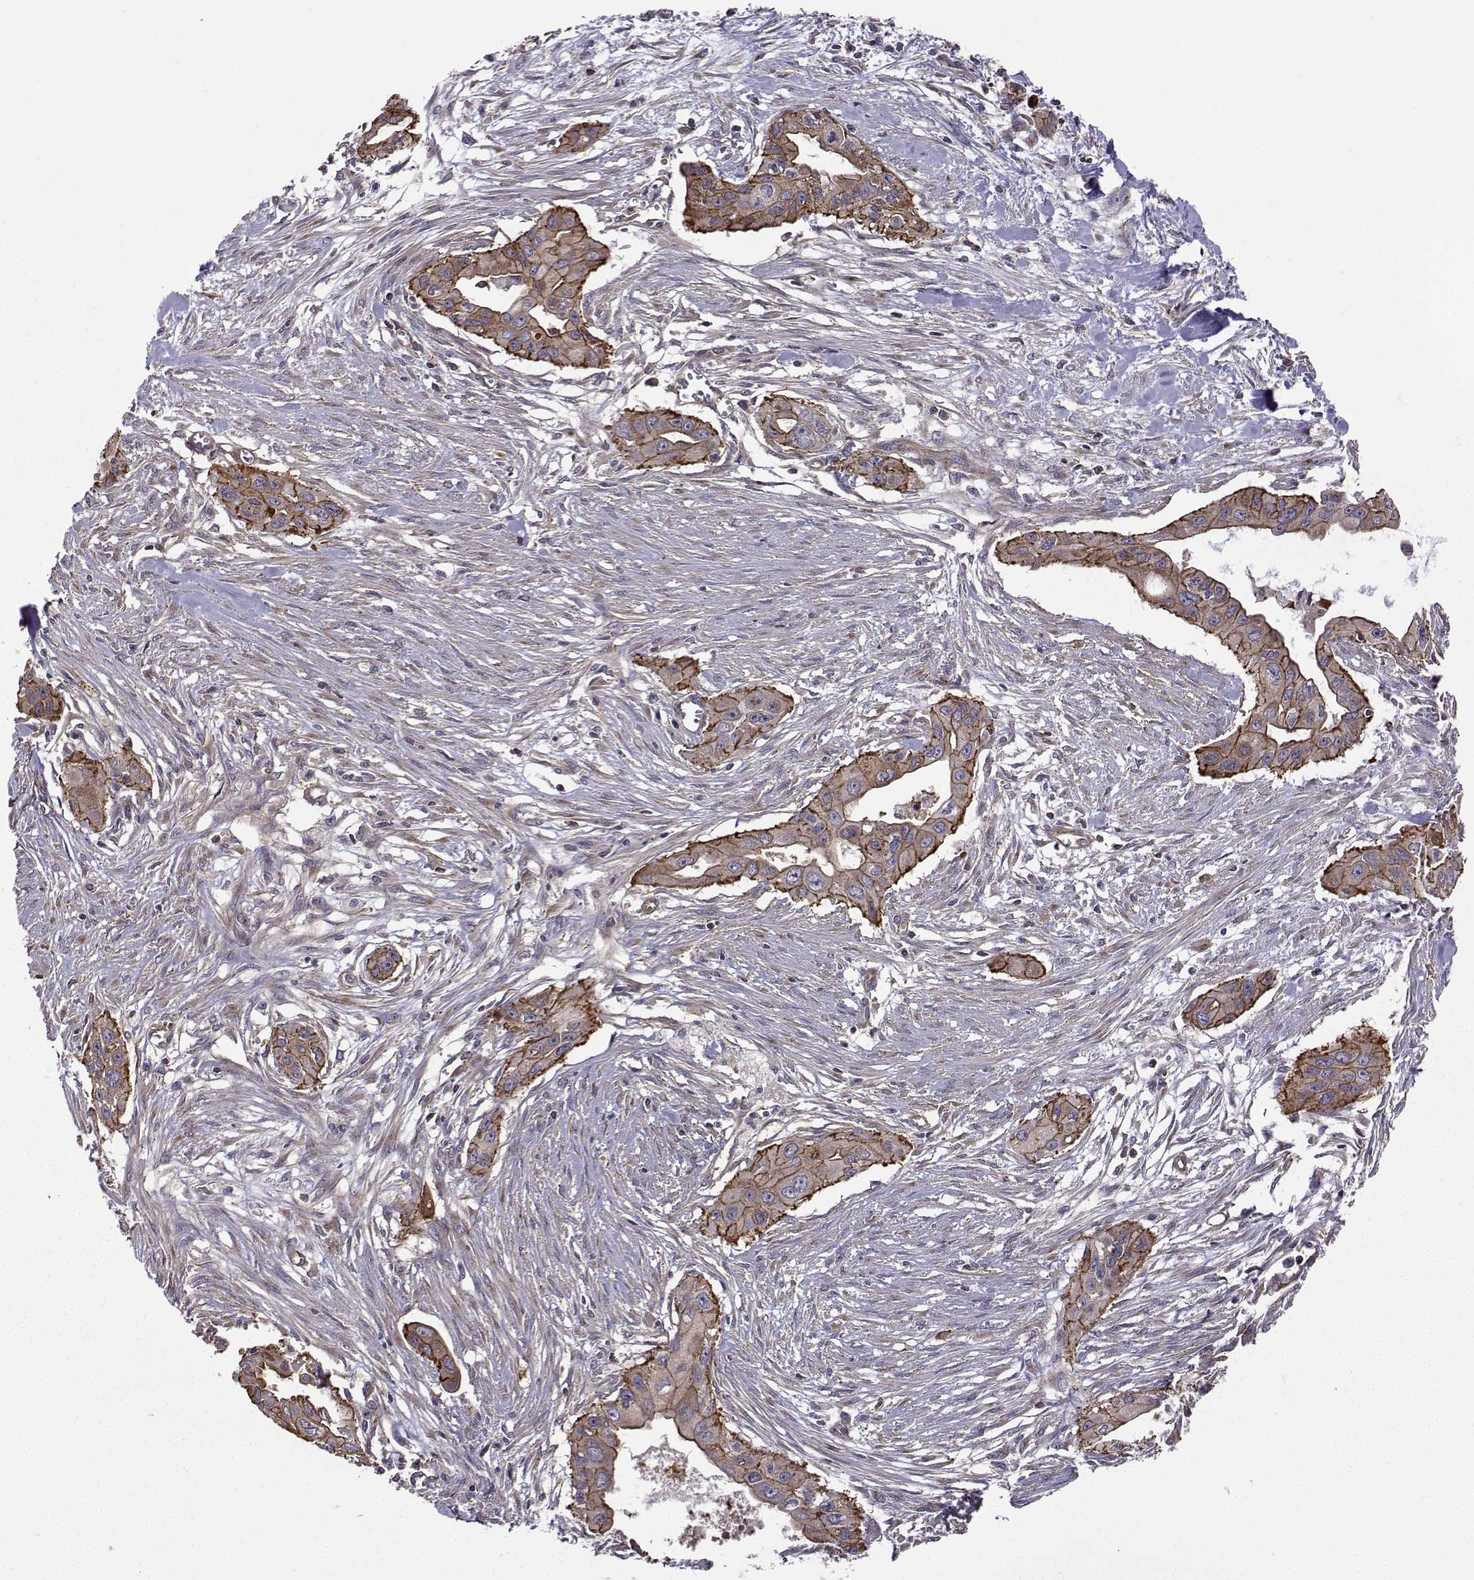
{"staining": {"intensity": "strong", "quantity": ">75%", "location": "cytoplasmic/membranous"}, "tissue": "pancreatic cancer", "cell_type": "Tumor cells", "image_type": "cancer", "snomed": [{"axis": "morphology", "description": "Adenocarcinoma, NOS"}, {"axis": "topography", "description": "Pancreas"}], "caption": "Pancreatic cancer tissue displays strong cytoplasmic/membranous expression in about >75% of tumor cells", "gene": "ITGB8", "patient": {"sex": "male", "age": 60}}